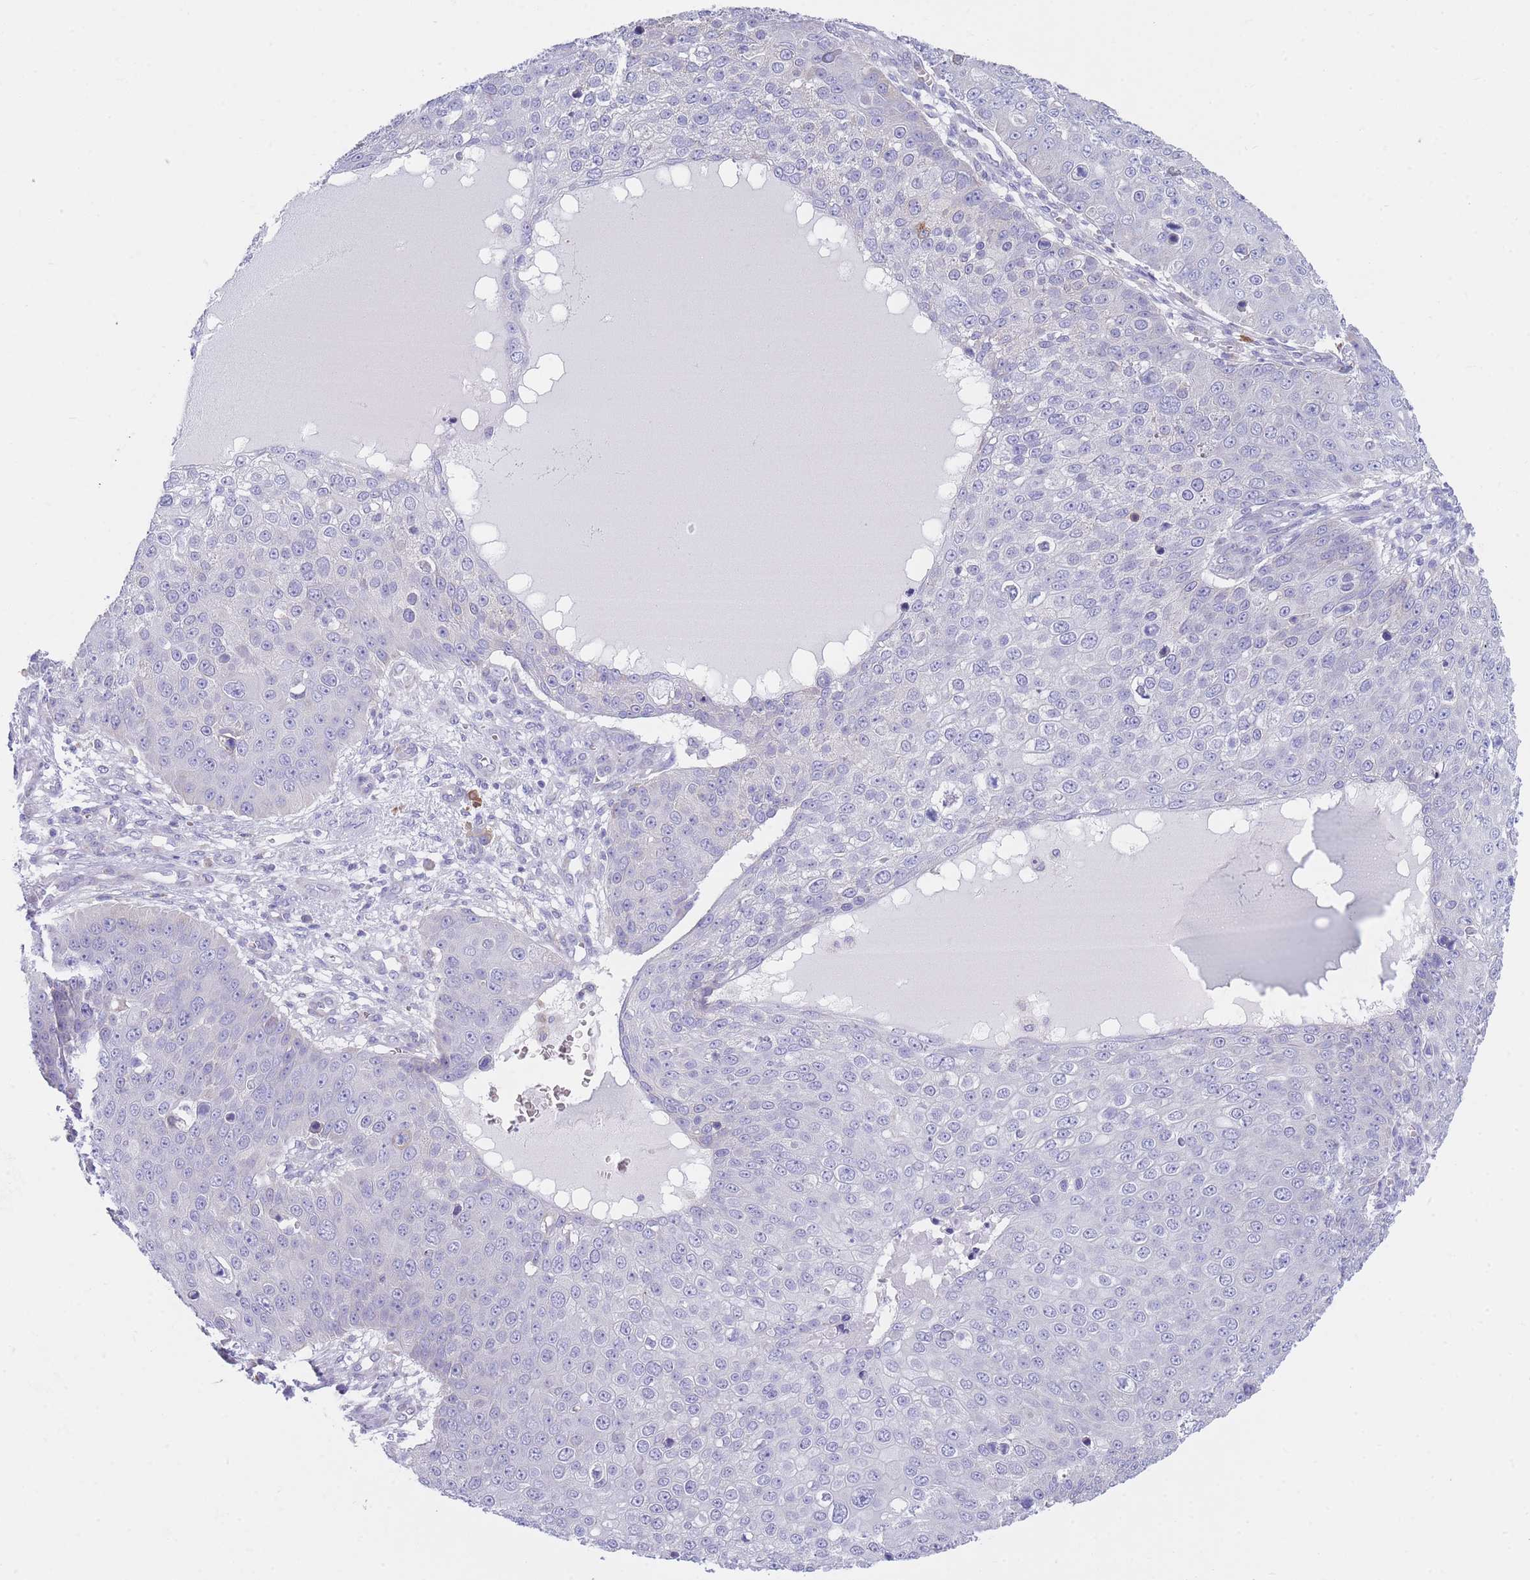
{"staining": {"intensity": "negative", "quantity": "none", "location": "none"}, "tissue": "skin cancer", "cell_type": "Tumor cells", "image_type": "cancer", "snomed": [{"axis": "morphology", "description": "Squamous cell carcinoma, NOS"}, {"axis": "topography", "description": "Skin"}], "caption": "Protein analysis of squamous cell carcinoma (skin) exhibits no significant staining in tumor cells. The staining is performed using DAB (3,3'-diaminobenzidine) brown chromogen with nuclei counter-stained in using hematoxylin.", "gene": "XKR8", "patient": {"sex": "male", "age": 71}}